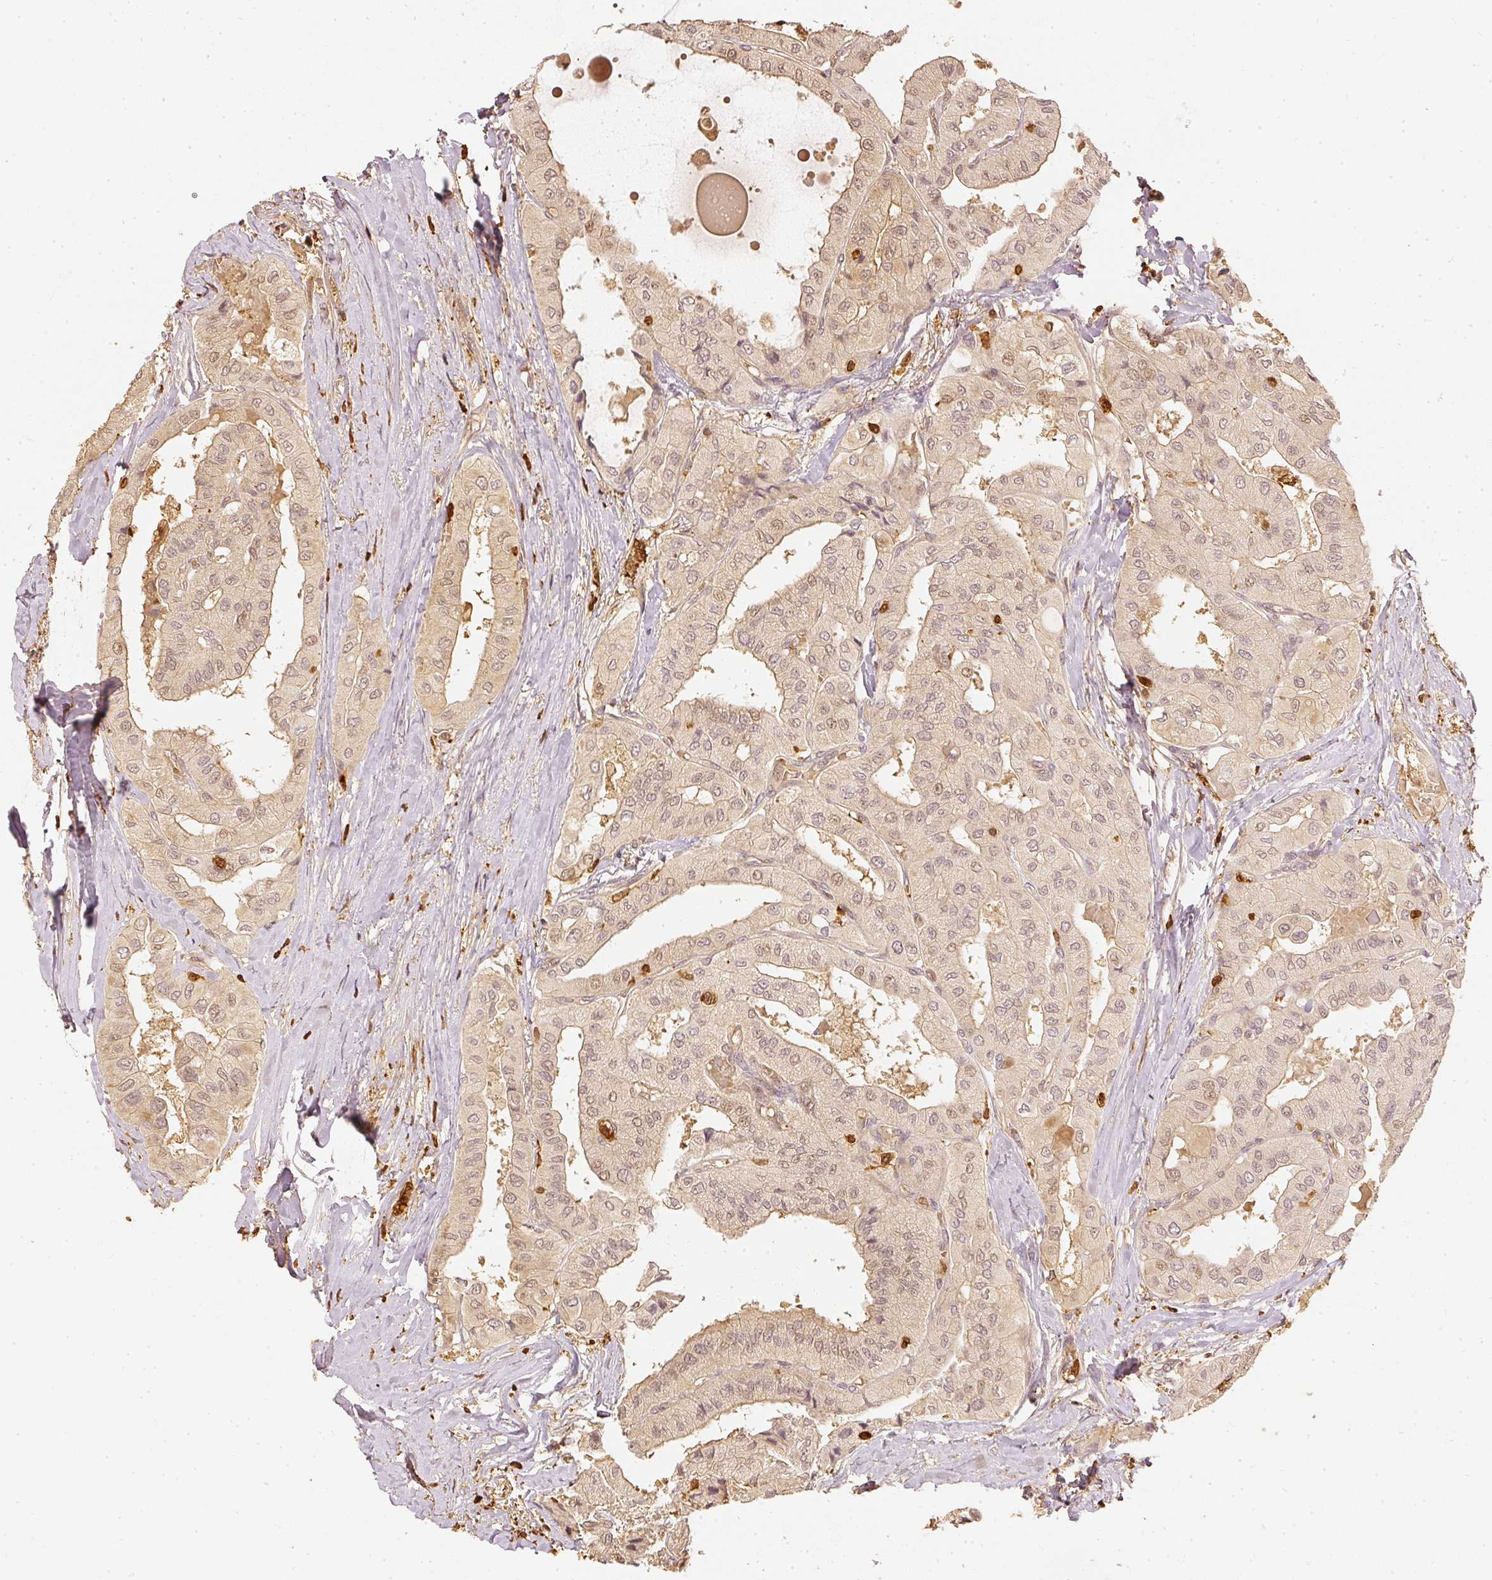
{"staining": {"intensity": "weak", "quantity": ">75%", "location": "cytoplasmic/membranous,nuclear"}, "tissue": "thyroid cancer", "cell_type": "Tumor cells", "image_type": "cancer", "snomed": [{"axis": "morphology", "description": "Normal tissue, NOS"}, {"axis": "morphology", "description": "Papillary adenocarcinoma, NOS"}, {"axis": "topography", "description": "Thyroid gland"}], "caption": "The histopathology image shows immunohistochemical staining of papillary adenocarcinoma (thyroid). There is weak cytoplasmic/membranous and nuclear positivity is identified in approximately >75% of tumor cells.", "gene": "PFN1", "patient": {"sex": "female", "age": 59}}